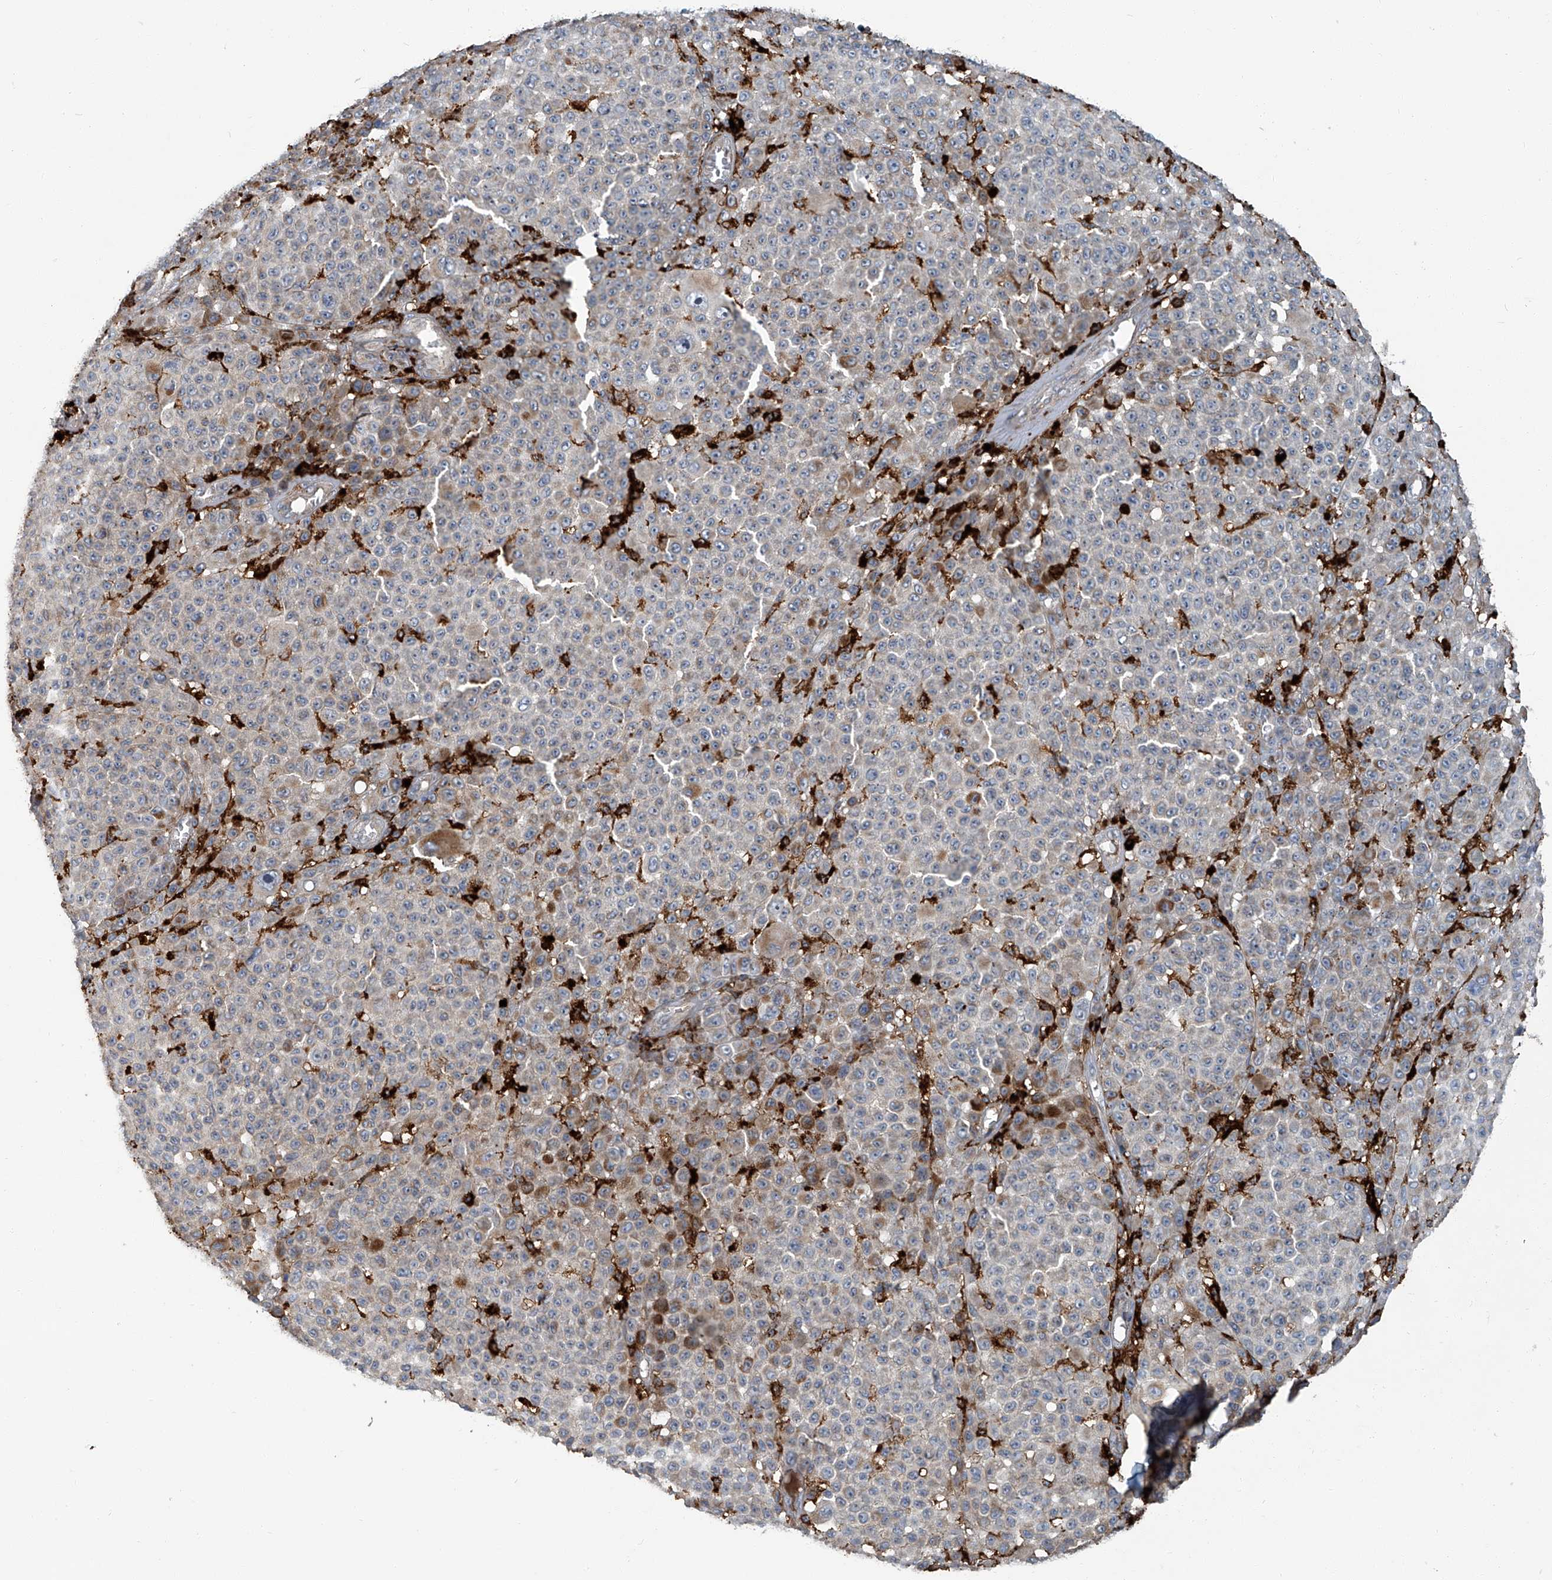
{"staining": {"intensity": "weak", "quantity": "<25%", "location": "cytoplasmic/membranous"}, "tissue": "melanoma", "cell_type": "Tumor cells", "image_type": "cancer", "snomed": [{"axis": "morphology", "description": "Malignant melanoma, NOS"}, {"axis": "topography", "description": "Skin"}], "caption": "Image shows no significant protein staining in tumor cells of malignant melanoma. (Immunohistochemistry (ihc), brightfield microscopy, high magnification).", "gene": "FAM167A", "patient": {"sex": "female", "age": 94}}